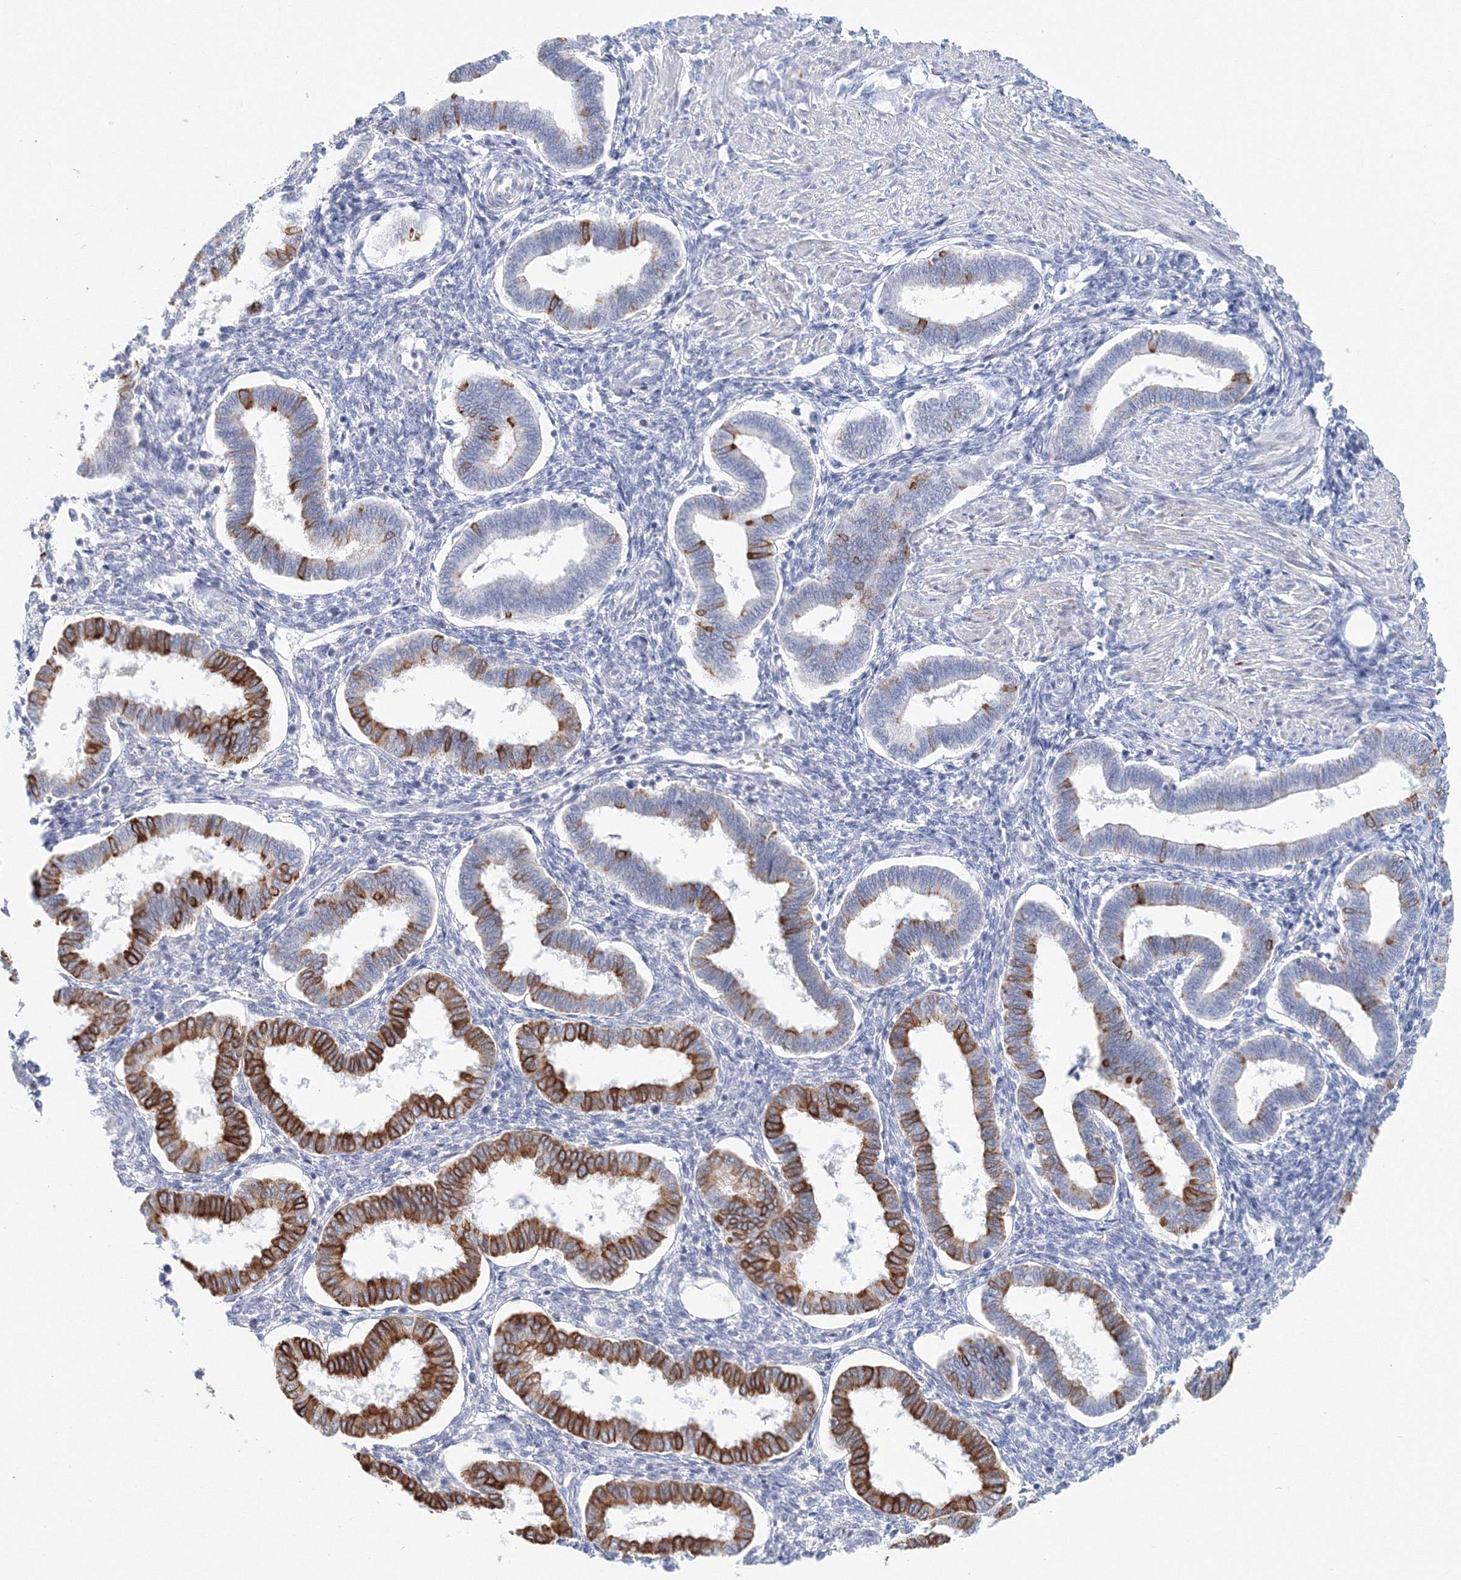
{"staining": {"intensity": "negative", "quantity": "none", "location": "none"}, "tissue": "endometrium", "cell_type": "Cells in endometrial stroma", "image_type": "normal", "snomed": [{"axis": "morphology", "description": "Normal tissue, NOS"}, {"axis": "topography", "description": "Endometrium"}], "caption": "Immunohistochemistry histopathology image of normal human endometrium stained for a protein (brown), which exhibits no expression in cells in endometrial stroma.", "gene": "LRRIQ4", "patient": {"sex": "female", "age": 24}}